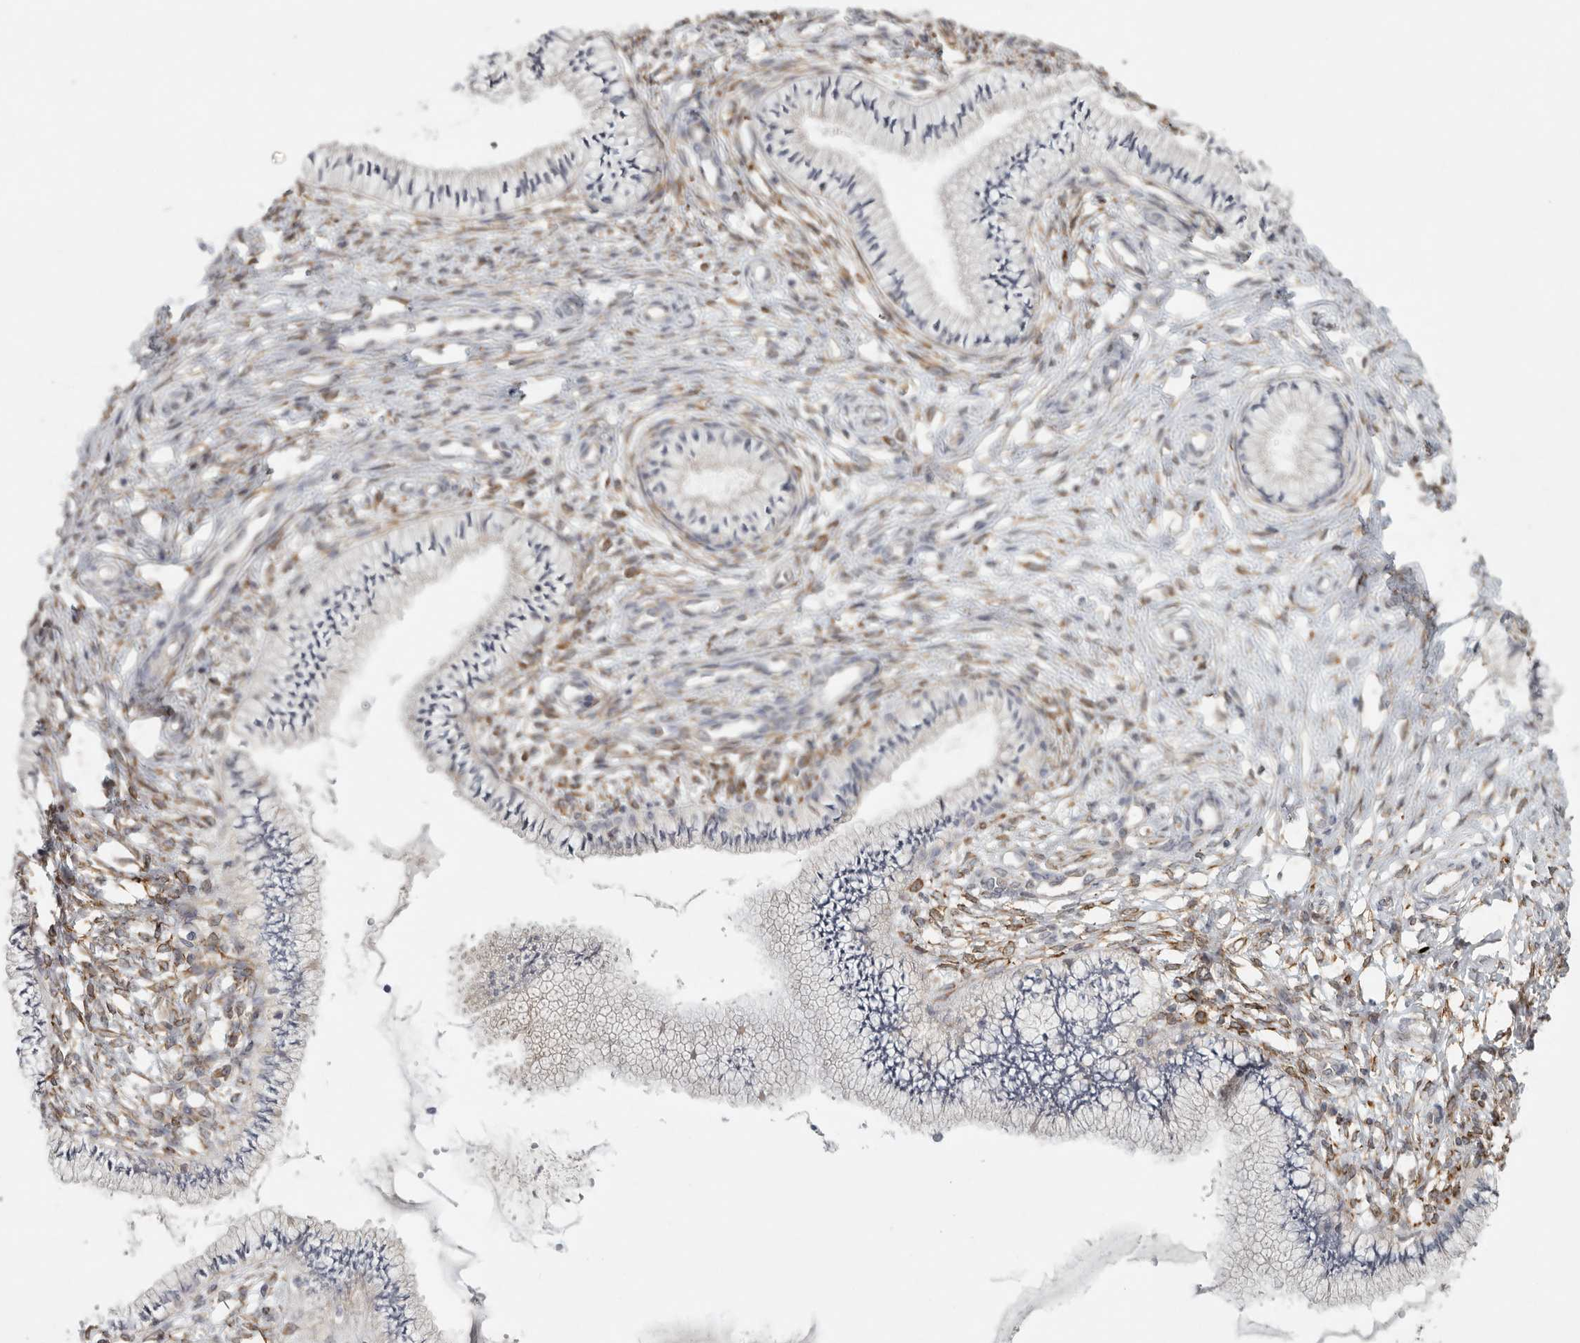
{"staining": {"intensity": "weak", "quantity": "25%-75%", "location": "cytoplasmic/membranous"}, "tissue": "cervix", "cell_type": "Glandular cells", "image_type": "normal", "snomed": [{"axis": "morphology", "description": "Normal tissue, NOS"}, {"axis": "topography", "description": "Cervix"}], "caption": "Cervix stained with immunohistochemistry (IHC) demonstrates weak cytoplasmic/membranous expression in about 25%-75% of glandular cells. Immunohistochemistry stains the protein of interest in brown and the nuclei are stained blue.", "gene": "BCAP29", "patient": {"sex": "female", "age": 36}}